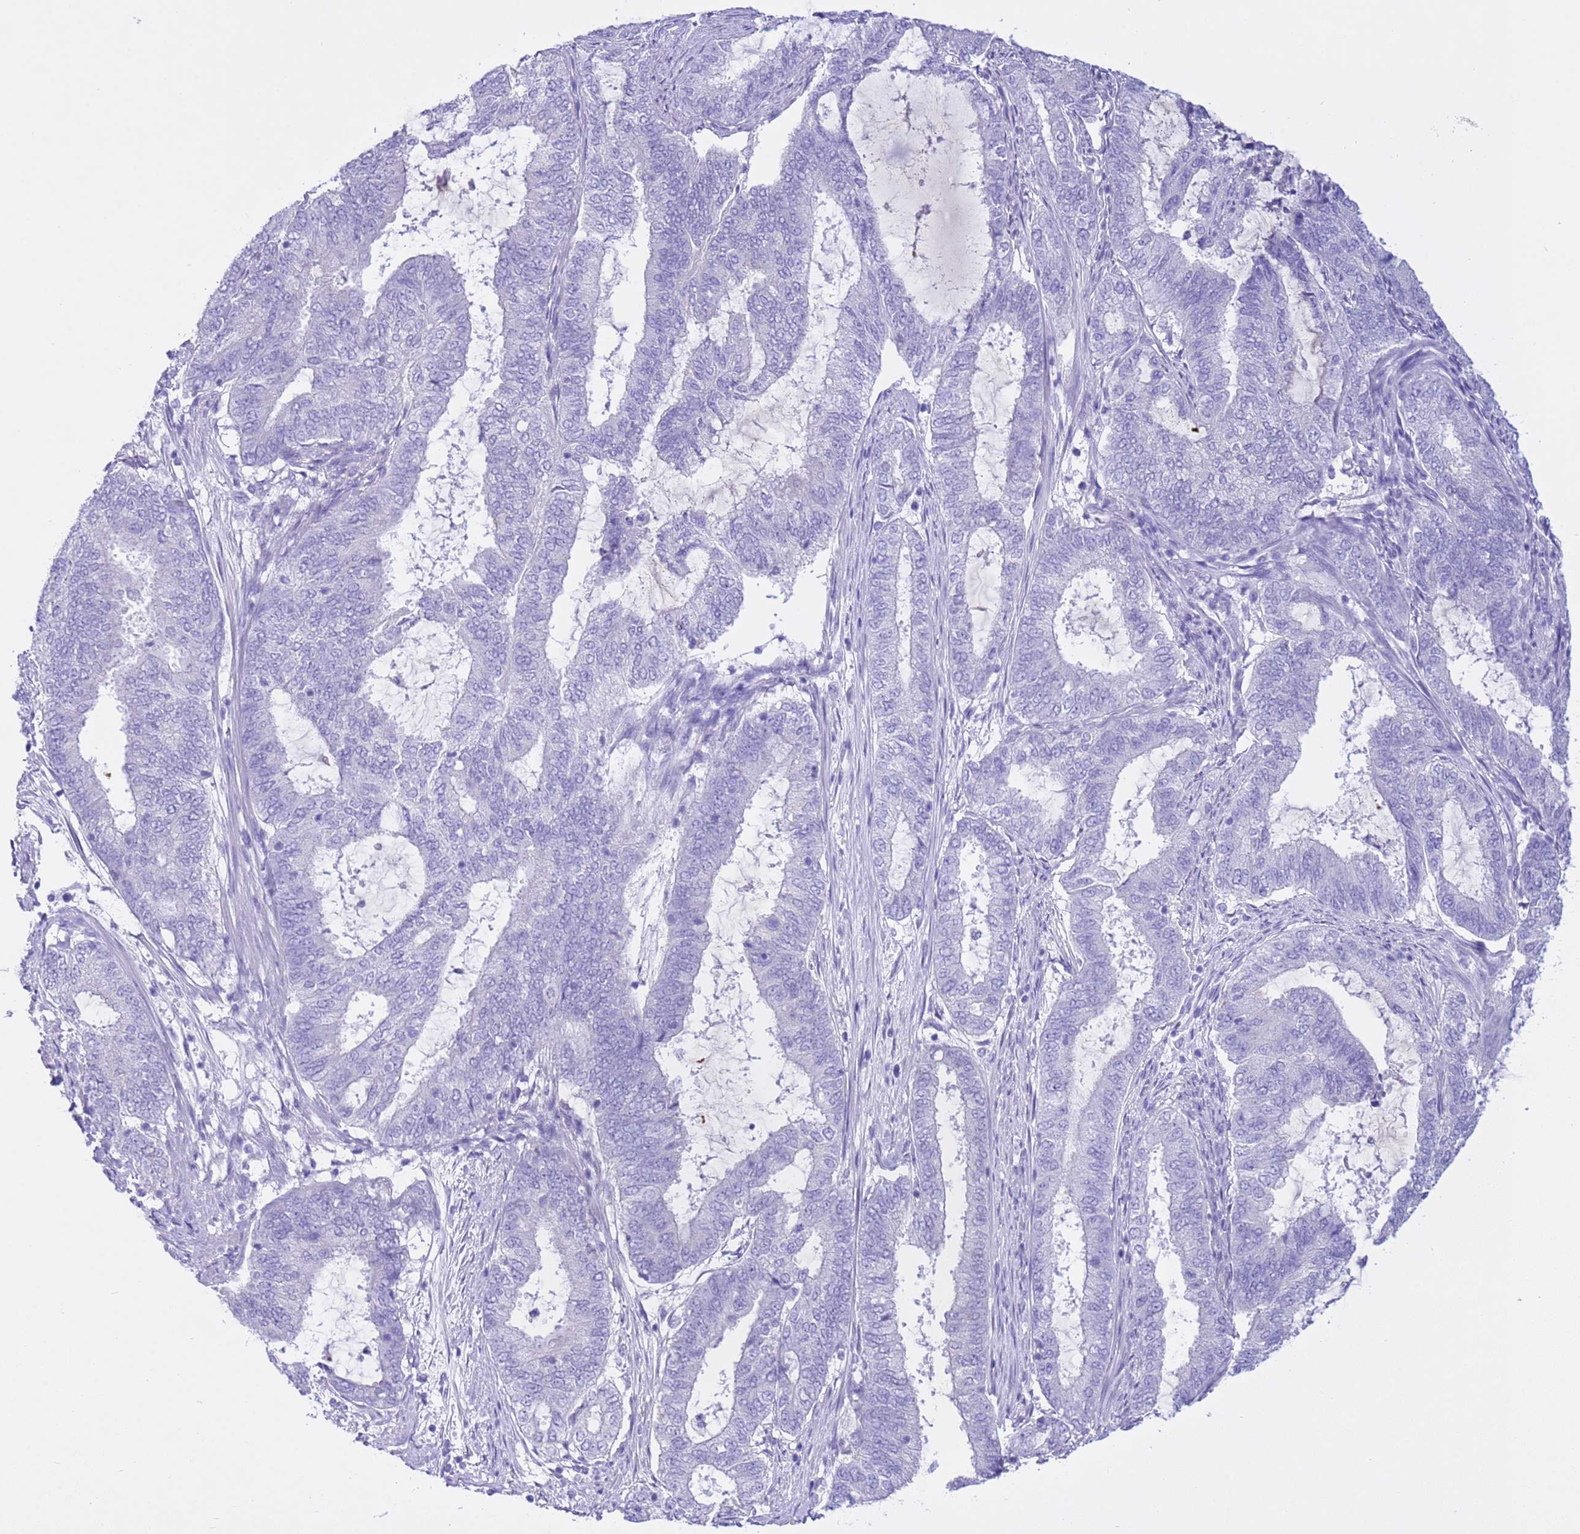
{"staining": {"intensity": "negative", "quantity": "none", "location": "none"}, "tissue": "endometrial cancer", "cell_type": "Tumor cells", "image_type": "cancer", "snomed": [{"axis": "morphology", "description": "Adenocarcinoma, NOS"}, {"axis": "topography", "description": "Endometrium"}], "caption": "The immunohistochemistry (IHC) image has no significant expression in tumor cells of endometrial cancer (adenocarcinoma) tissue. Brightfield microscopy of IHC stained with DAB (brown) and hematoxylin (blue), captured at high magnification.", "gene": "CPB1", "patient": {"sex": "female", "age": 51}}